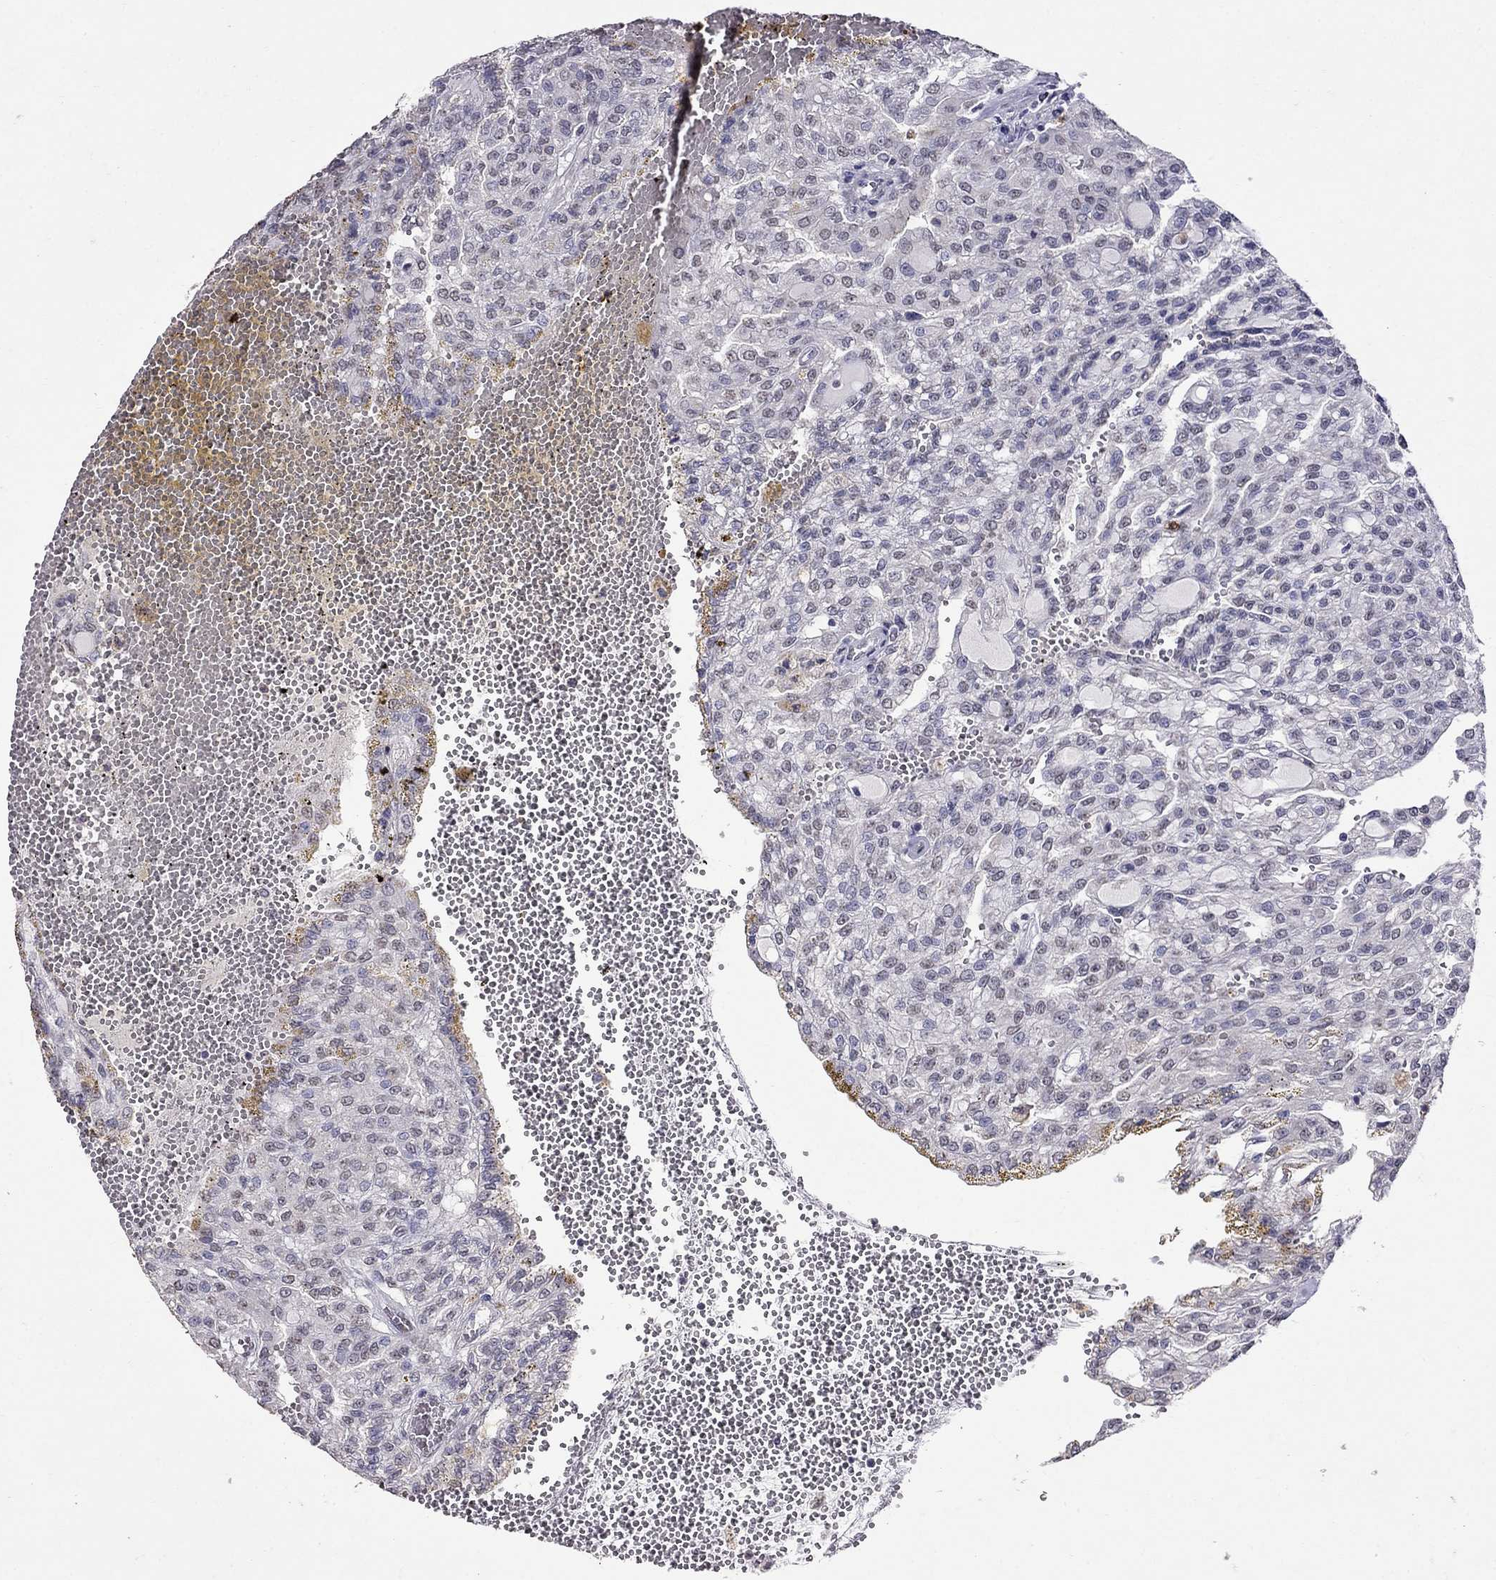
{"staining": {"intensity": "negative", "quantity": "none", "location": "none"}, "tissue": "renal cancer", "cell_type": "Tumor cells", "image_type": "cancer", "snomed": [{"axis": "morphology", "description": "Adenocarcinoma, NOS"}, {"axis": "topography", "description": "Kidney"}], "caption": "Immunohistochemical staining of renal adenocarcinoma shows no significant positivity in tumor cells.", "gene": "CD8B", "patient": {"sex": "male", "age": 63}}